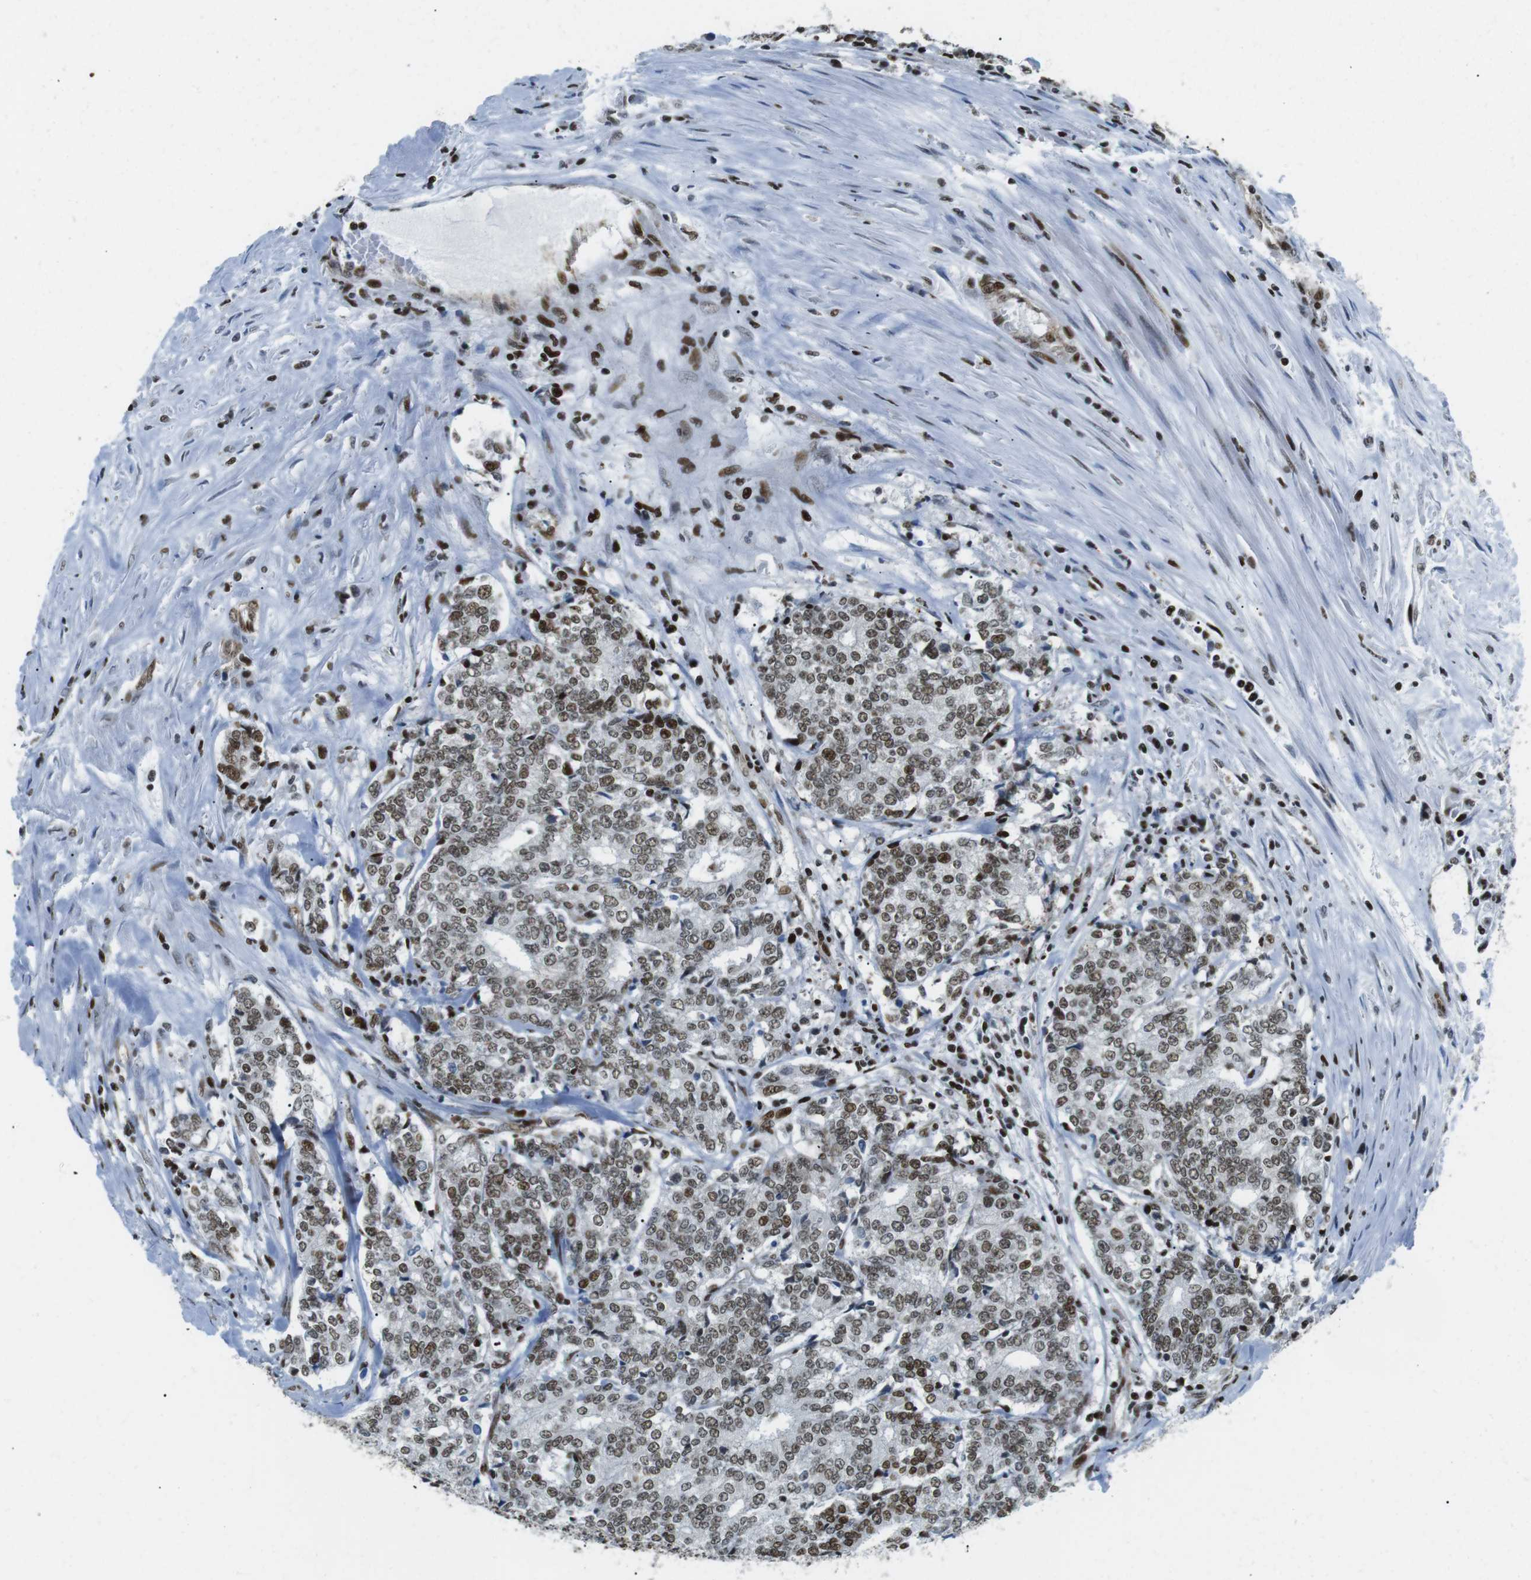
{"staining": {"intensity": "strong", "quantity": ">75%", "location": "nuclear"}, "tissue": "prostate cancer", "cell_type": "Tumor cells", "image_type": "cancer", "snomed": [{"axis": "morphology", "description": "Normal tissue, NOS"}, {"axis": "morphology", "description": "Adenocarcinoma, High grade"}, {"axis": "topography", "description": "Prostate"}, {"axis": "topography", "description": "Seminal veicle"}], "caption": "A brown stain shows strong nuclear expression of a protein in prostate adenocarcinoma (high-grade) tumor cells.", "gene": "ARID1A", "patient": {"sex": "male", "age": 55}}